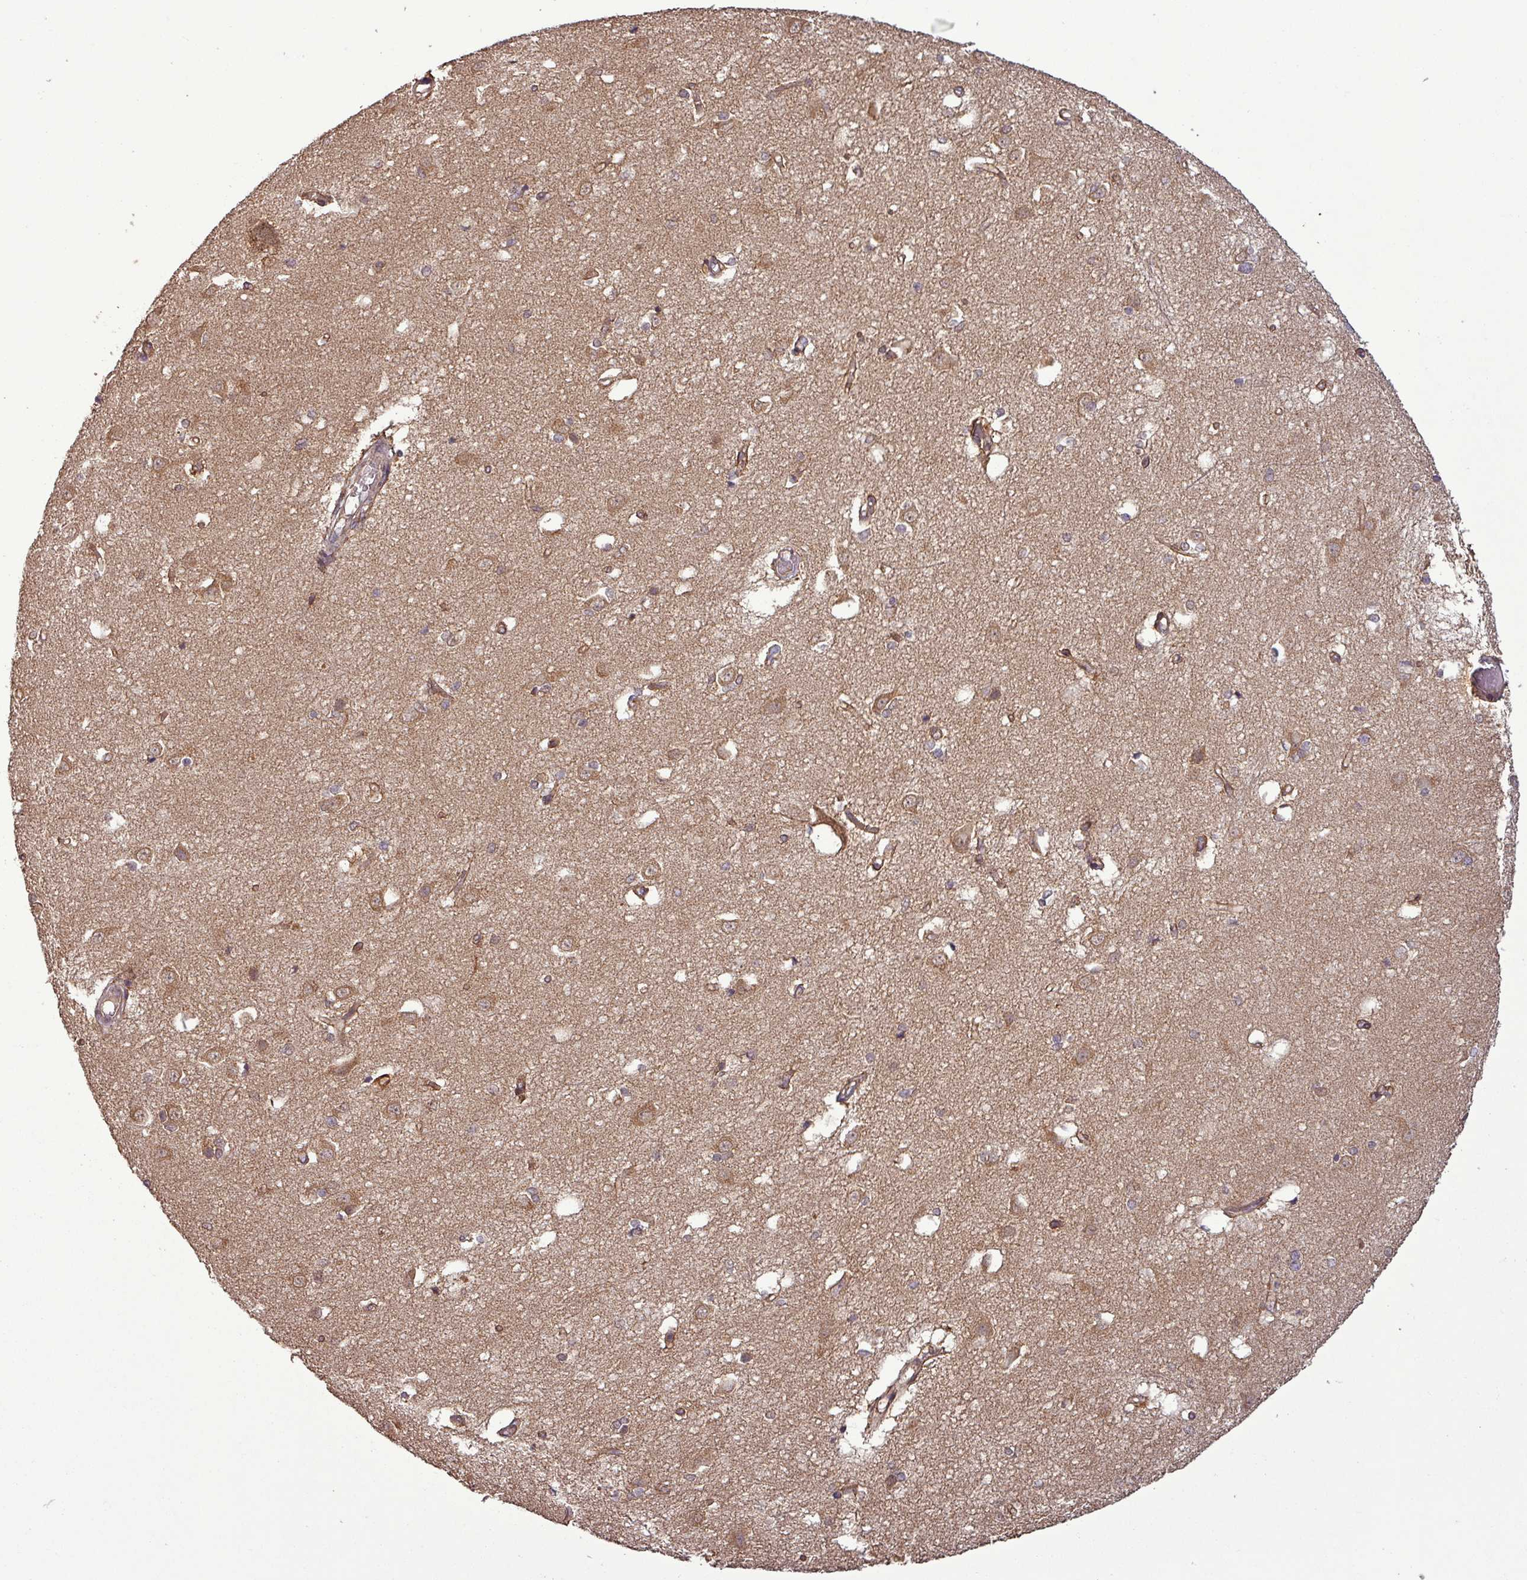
{"staining": {"intensity": "moderate", "quantity": "<25%", "location": "cytoplasmic/membranous,nuclear"}, "tissue": "caudate", "cell_type": "Glial cells", "image_type": "normal", "snomed": [{"axis": "morphology", "description": "Normal tissue, NOS"}, {"axis": "topography", "description": "Lateral ventricle wall"}], "caption": "This micrograph reveals benign caudate stained with immunohistochemistry to label a protein in brown. The cytoplasmic/membranous,nuclear of glial cells show moderate positivity for the protein. Nuclei are counter-stained blue.", "gene": "NT5C3A", "patient": {"sex": "male", "age": 37}}